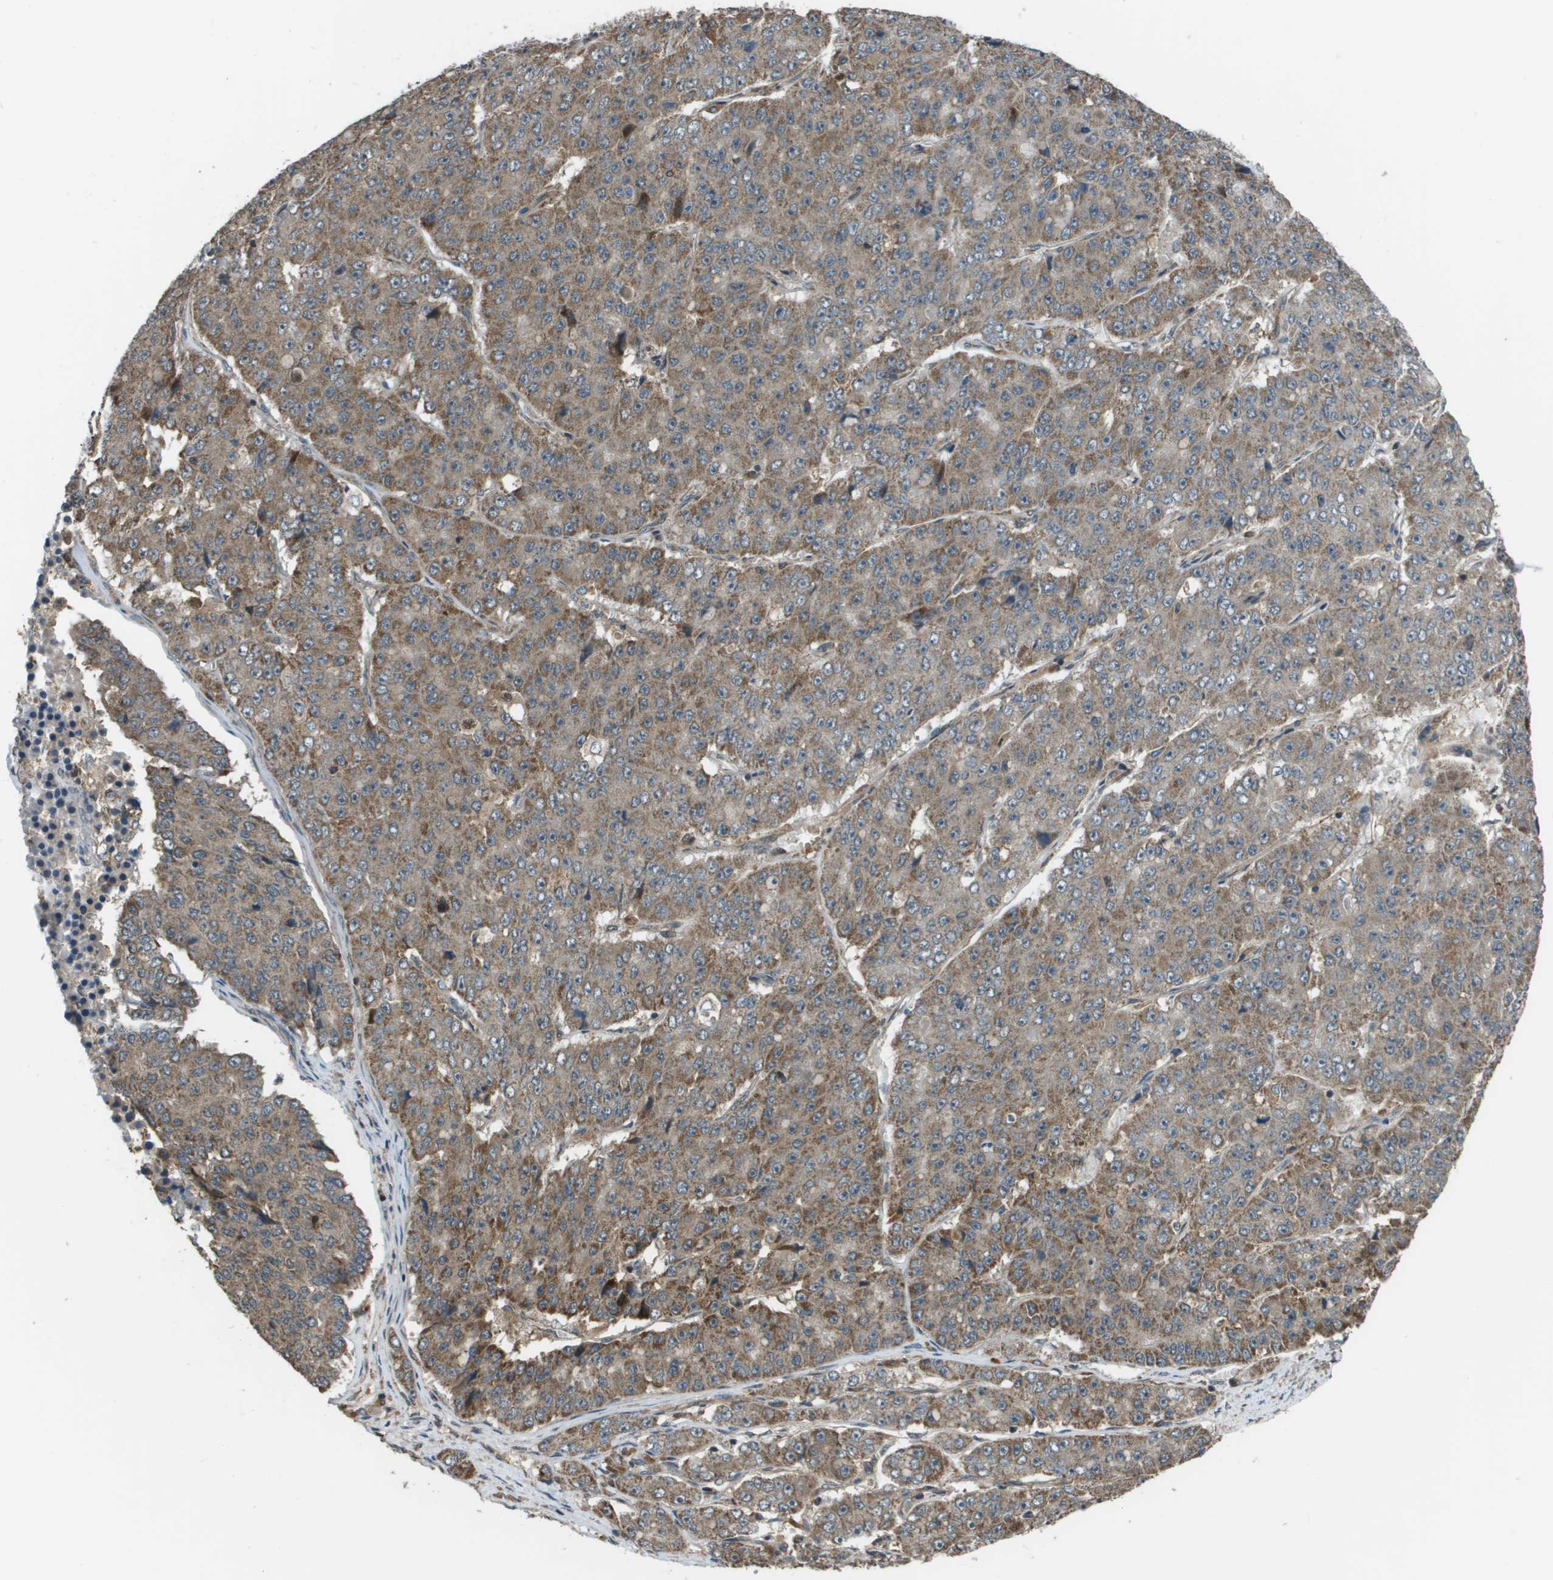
{"staining": {"intensity": "moderate", "quantity": ">75%", "location": "cytoplasmic/membranous"}, "tissue": "pancreatic cancer", "cell_type": "Tumor cells", "image_type": "cancer", "snomed": [{"axis": "morphology", "description": "Adenocarcinoma, NOS"}, {"axis": "topography", "description": "Pancreas"}], "caption": "An immunohistochemistry (IHC) histopathology image of neoplastic tissue is shown. Protein staining in brown highlights moderate cytoplasmic/membranous positivity in pancreatic cancer within tumor cells. (IHC, brightfield microscopy, high magnification).", "gene": "PLPBP", "patient": {"sex": "male", "age": 50}}